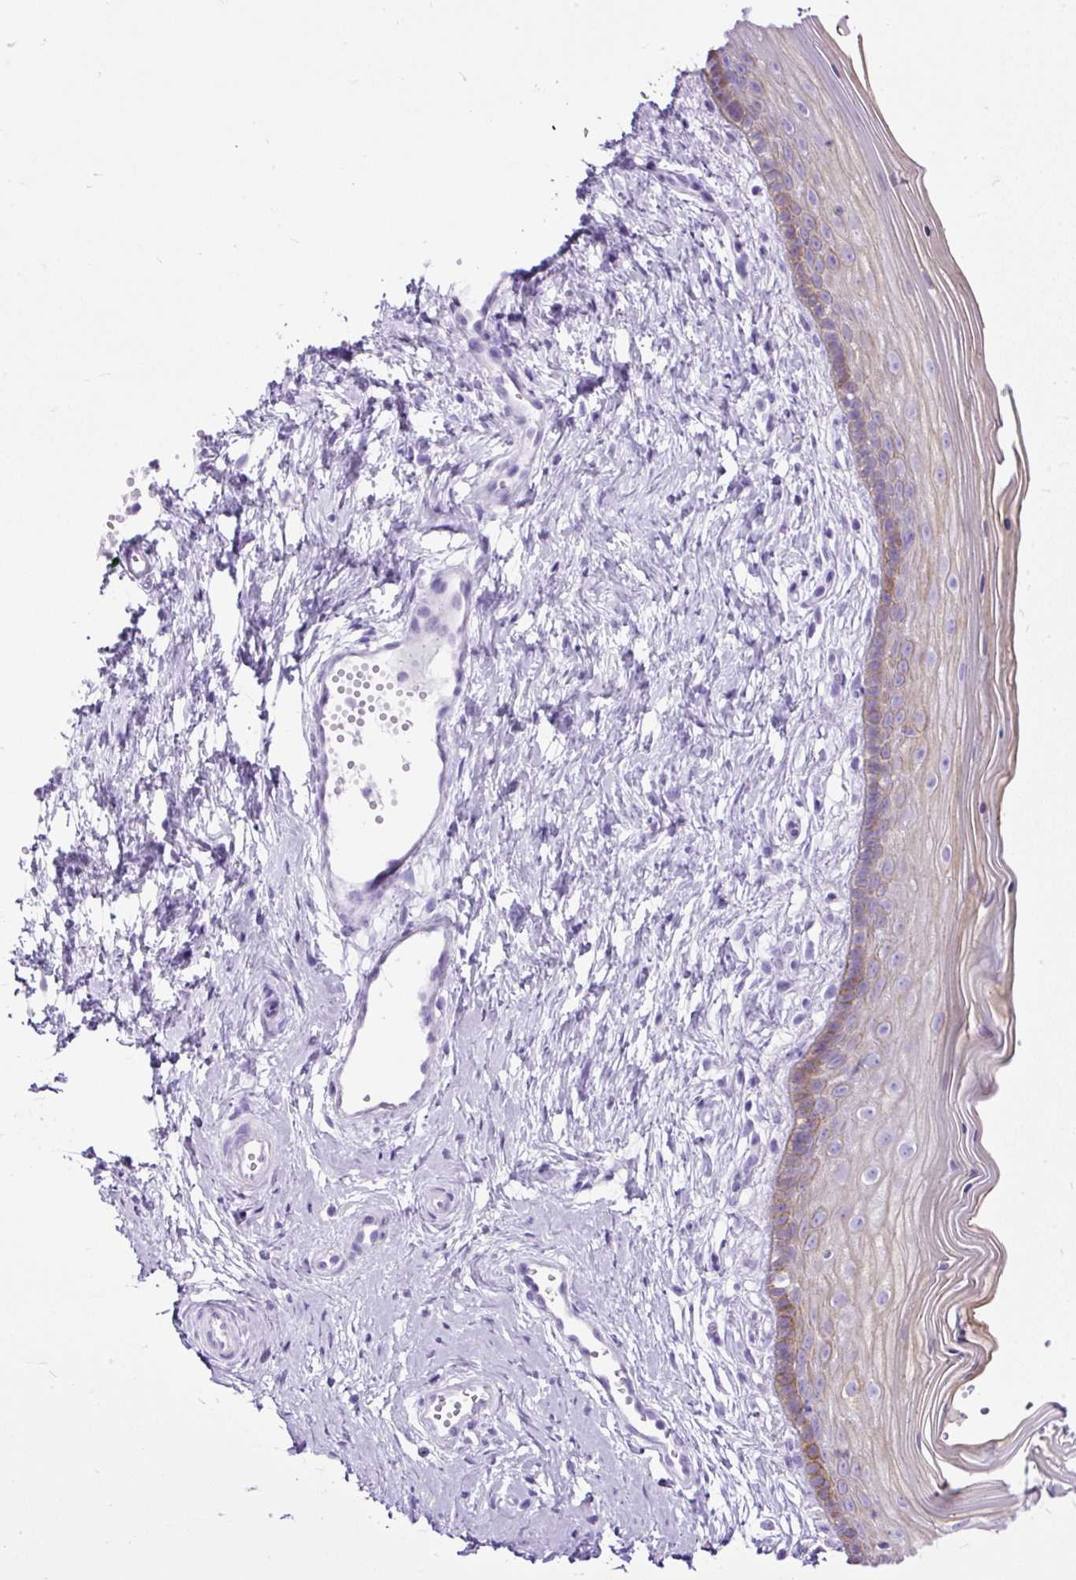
{"staining": {"intensity": "weak", "quantity": "<25%", "location": "cytoplasmic/membranous"}, "tissue": "vagina", "cell_type": "Squamous epithelial cells", "image_type": "normal", "snomed": [{"axis": "morphology", "description": "Normal tissue, NOS"}, {"axis": "topography", "description": "Vagina"}], "caption": "High power microscopy photomicrograph of an immunohistochemistry histopathology image of normal vagina, revealing no significant expression in squamous epithelial cells. The staining was performed using DAB (3,3'-diaminobenzidine) to visualize the protein expression in brown, while the nuclei were stained in blue with hematoxylin (Magnification: 20x).", "gene": "PDIA2", "patient": {"sex": "female", "age": 38}}